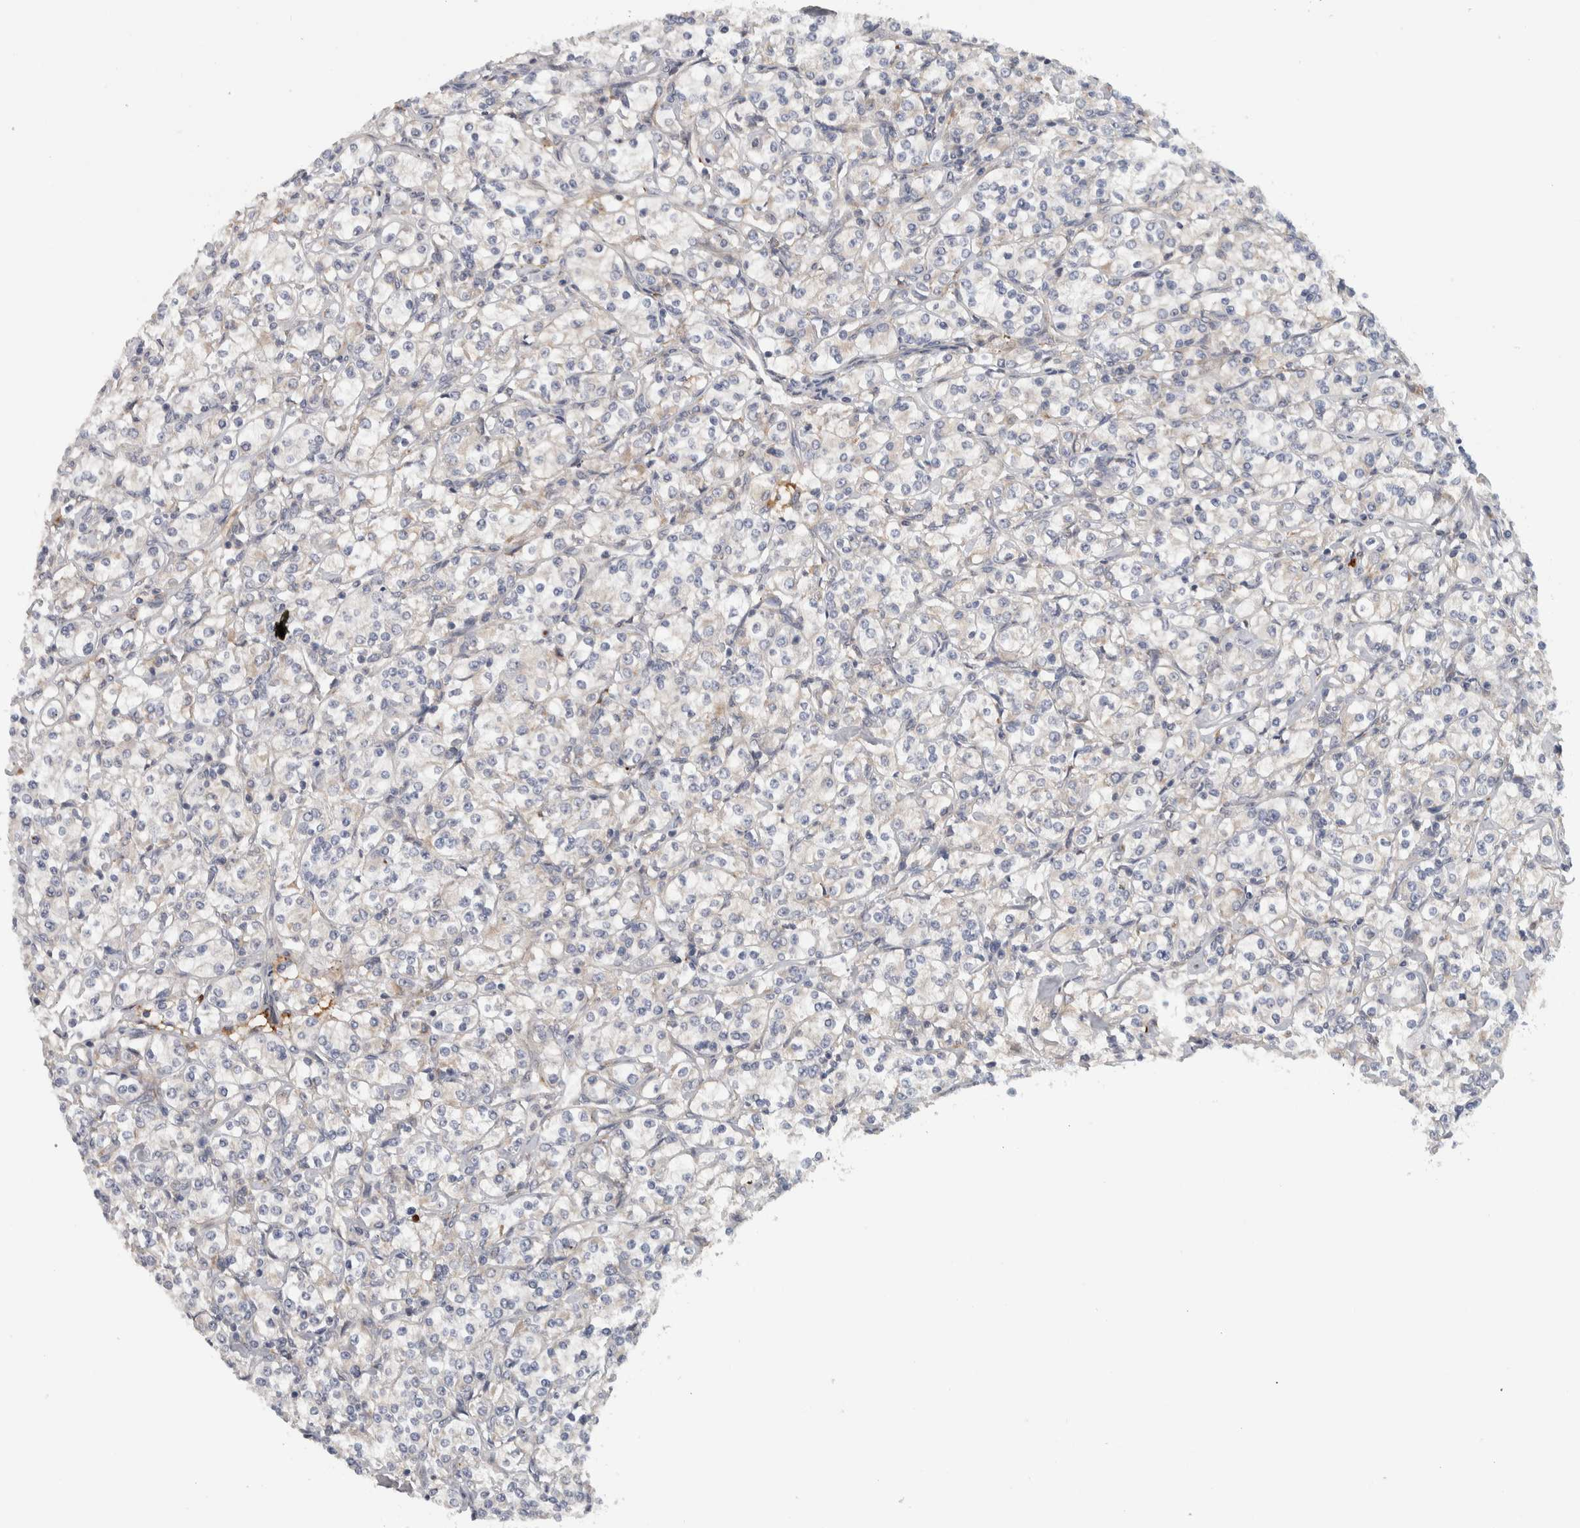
{"staining": {"intensity": "weak", "quantity": "<25%", "location": "cytoplasmic/membranous"}, "tissue": "renal cancer", "cell_type": "Tumor cells", "image_type": "cancer", "snomed": [{"axis": "morphology", "description": "Adenocarcinoma, NOS"}, {"axis": "topography", "description": "Kidney"}], "caption": "Human adenocarcinoma (renal) stained for a protein using immunohistochemistry demonstrates no staining in tumor cells.", "gene": "ADPRM", "patient": {"sex": "male", "age": 77}}